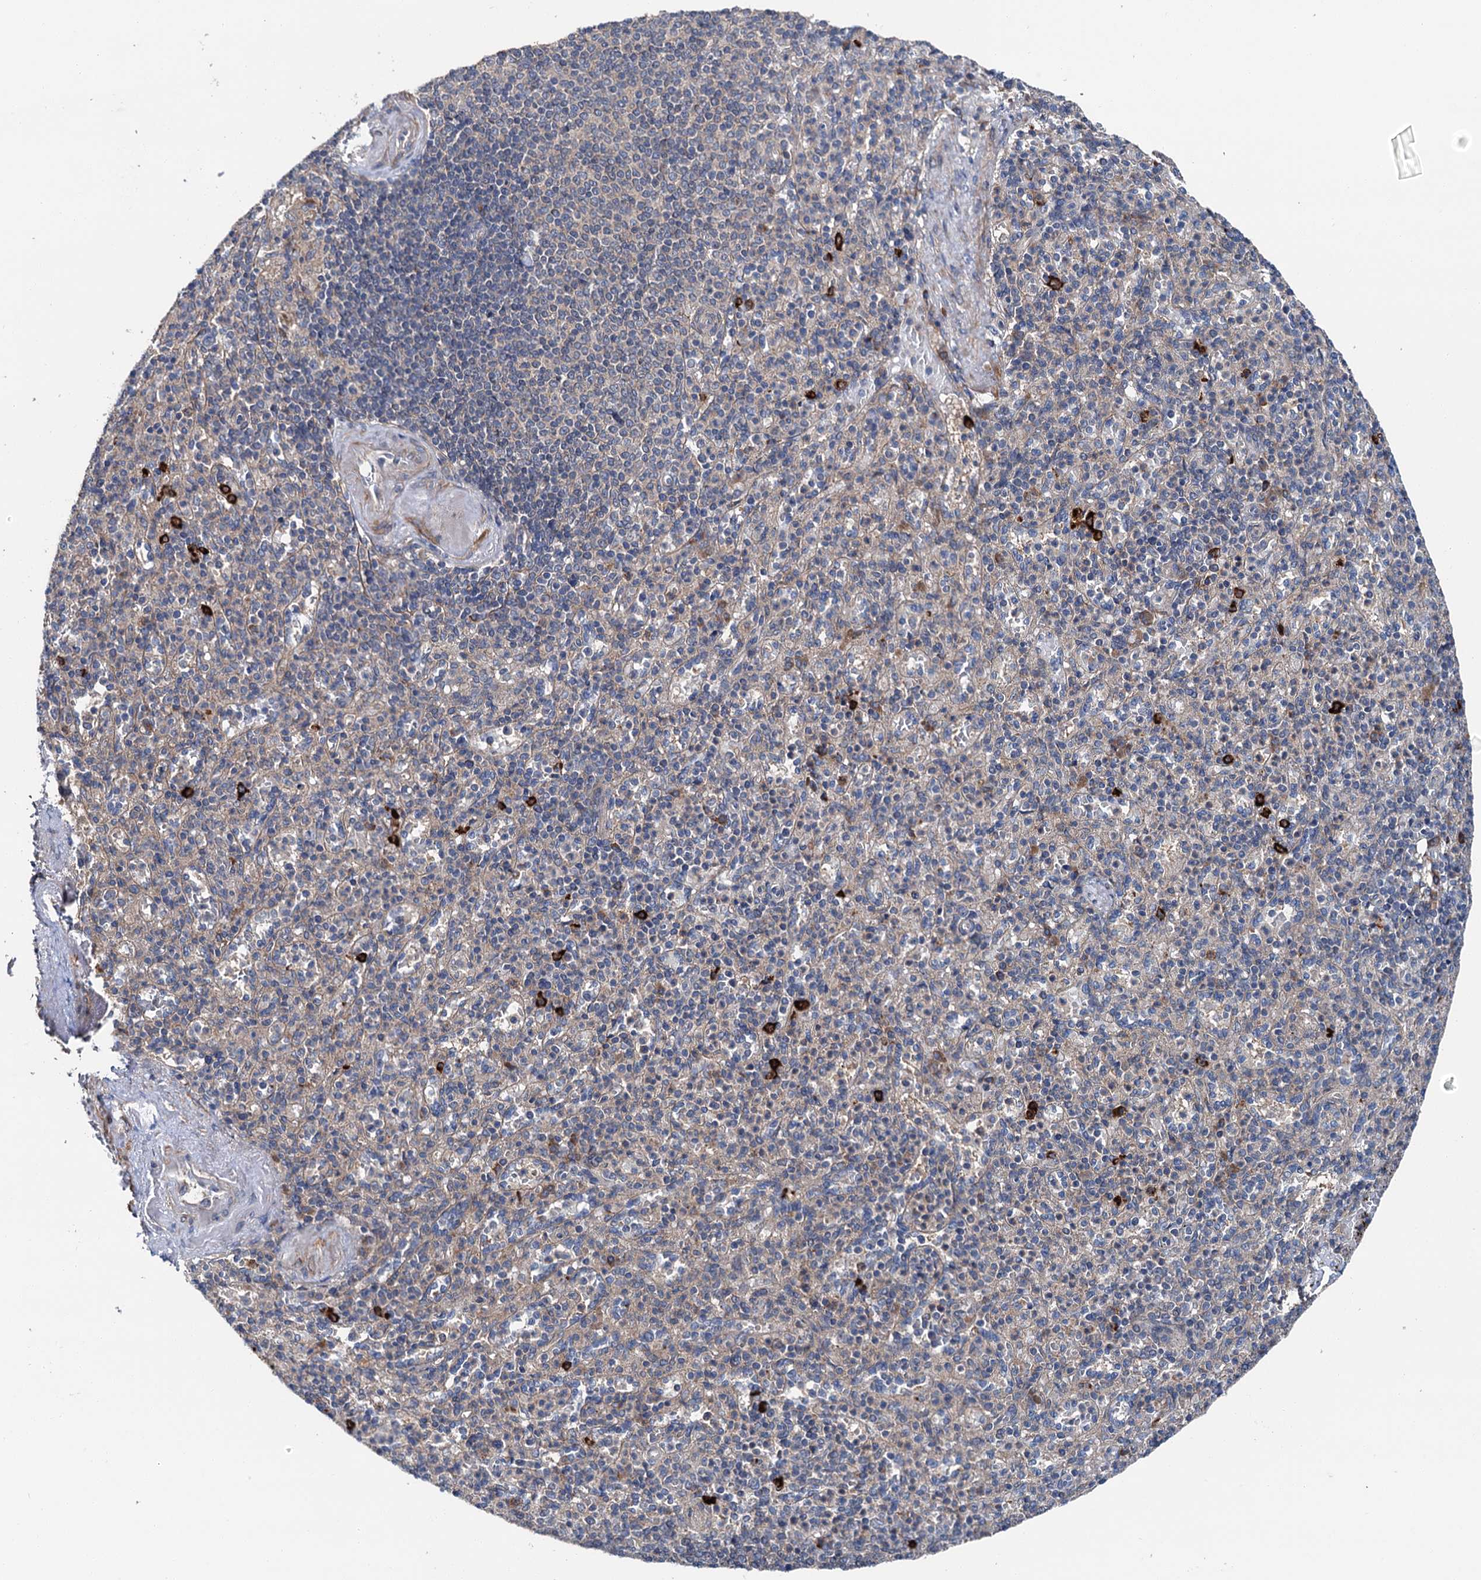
{"staining": {"intensity": "negative", "quantity": "none", "location": "none"}, "tissue": "spleen", "cell_type": "Cells in red pulp", "image_type": "normal", "snomed": [{"axis": "morphology", "description": "Normal tissue, NOS"}, {"axis": "topography", "description": "Spleen"}], "caption": "This micrograph is of benign spleen stained with immunohistochemistry (IHC) to label a protein in brown with the nuclei are counter-stained blue. There is no staining in cells in red pulp.", "gene": "SLC22A25", "patient": {"sex": "female", "age": 74}}